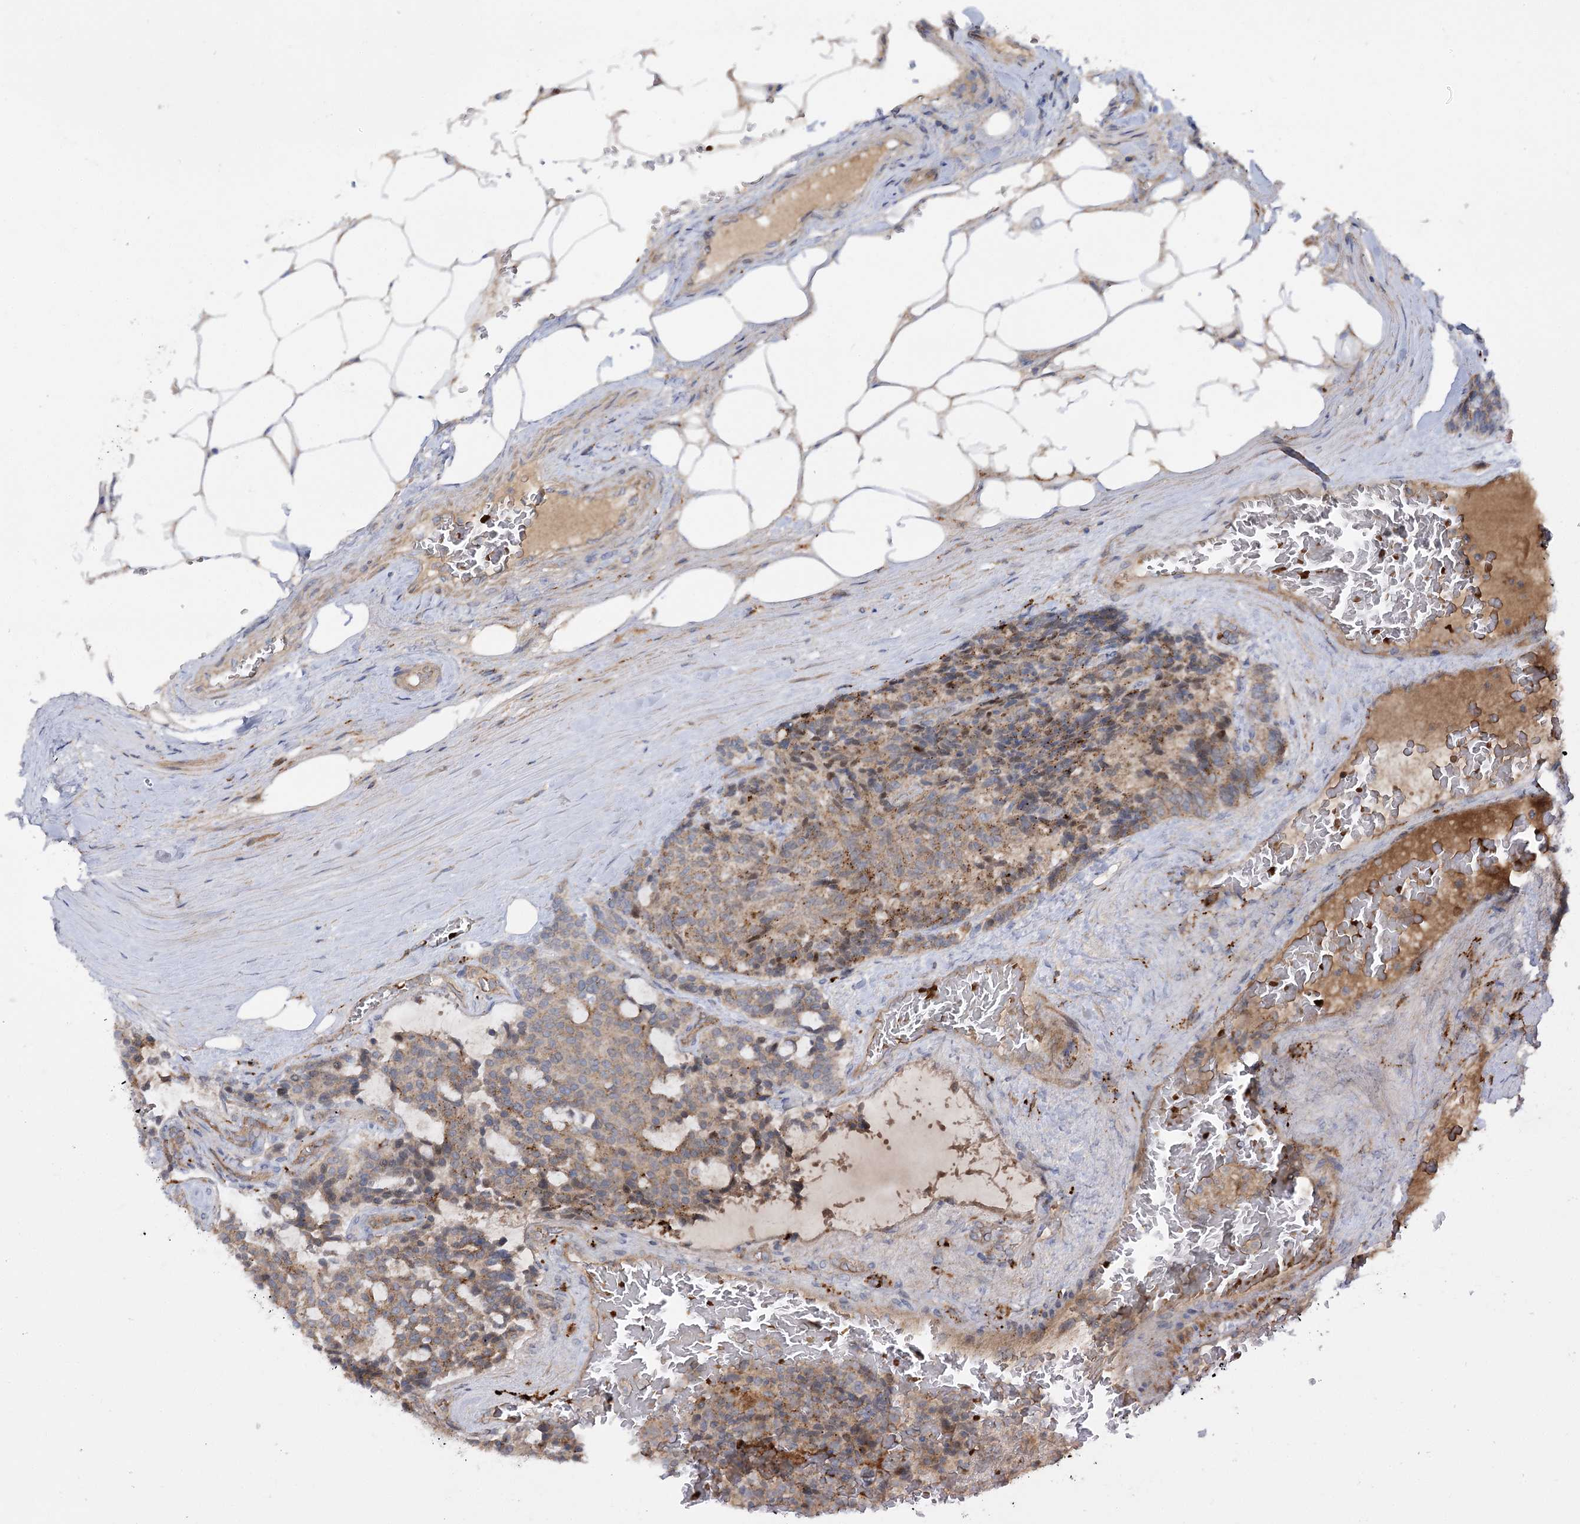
{"staining": {"intensity": "moderate", "quantity": ">75%", "location": "cytoplasmic/membranous"}, "tissue": "carcinoid", "cell_type": "Tumor cells", "image_type": "cancer", "snomed": [{"axis": "morphology", "description": "Carcinoid, malignant, NOS"}, {"axis": "topography", "description": "Pancreas"}], "caption": "Immunohistochemistry (IHC) of human carcinoid displays medium levels of moderate cytoplasmic/membranous positivity in approximately >75% of tumor cells.", "gene": "KIAA0825", "patient": {"sex": "female", "age": 54}}